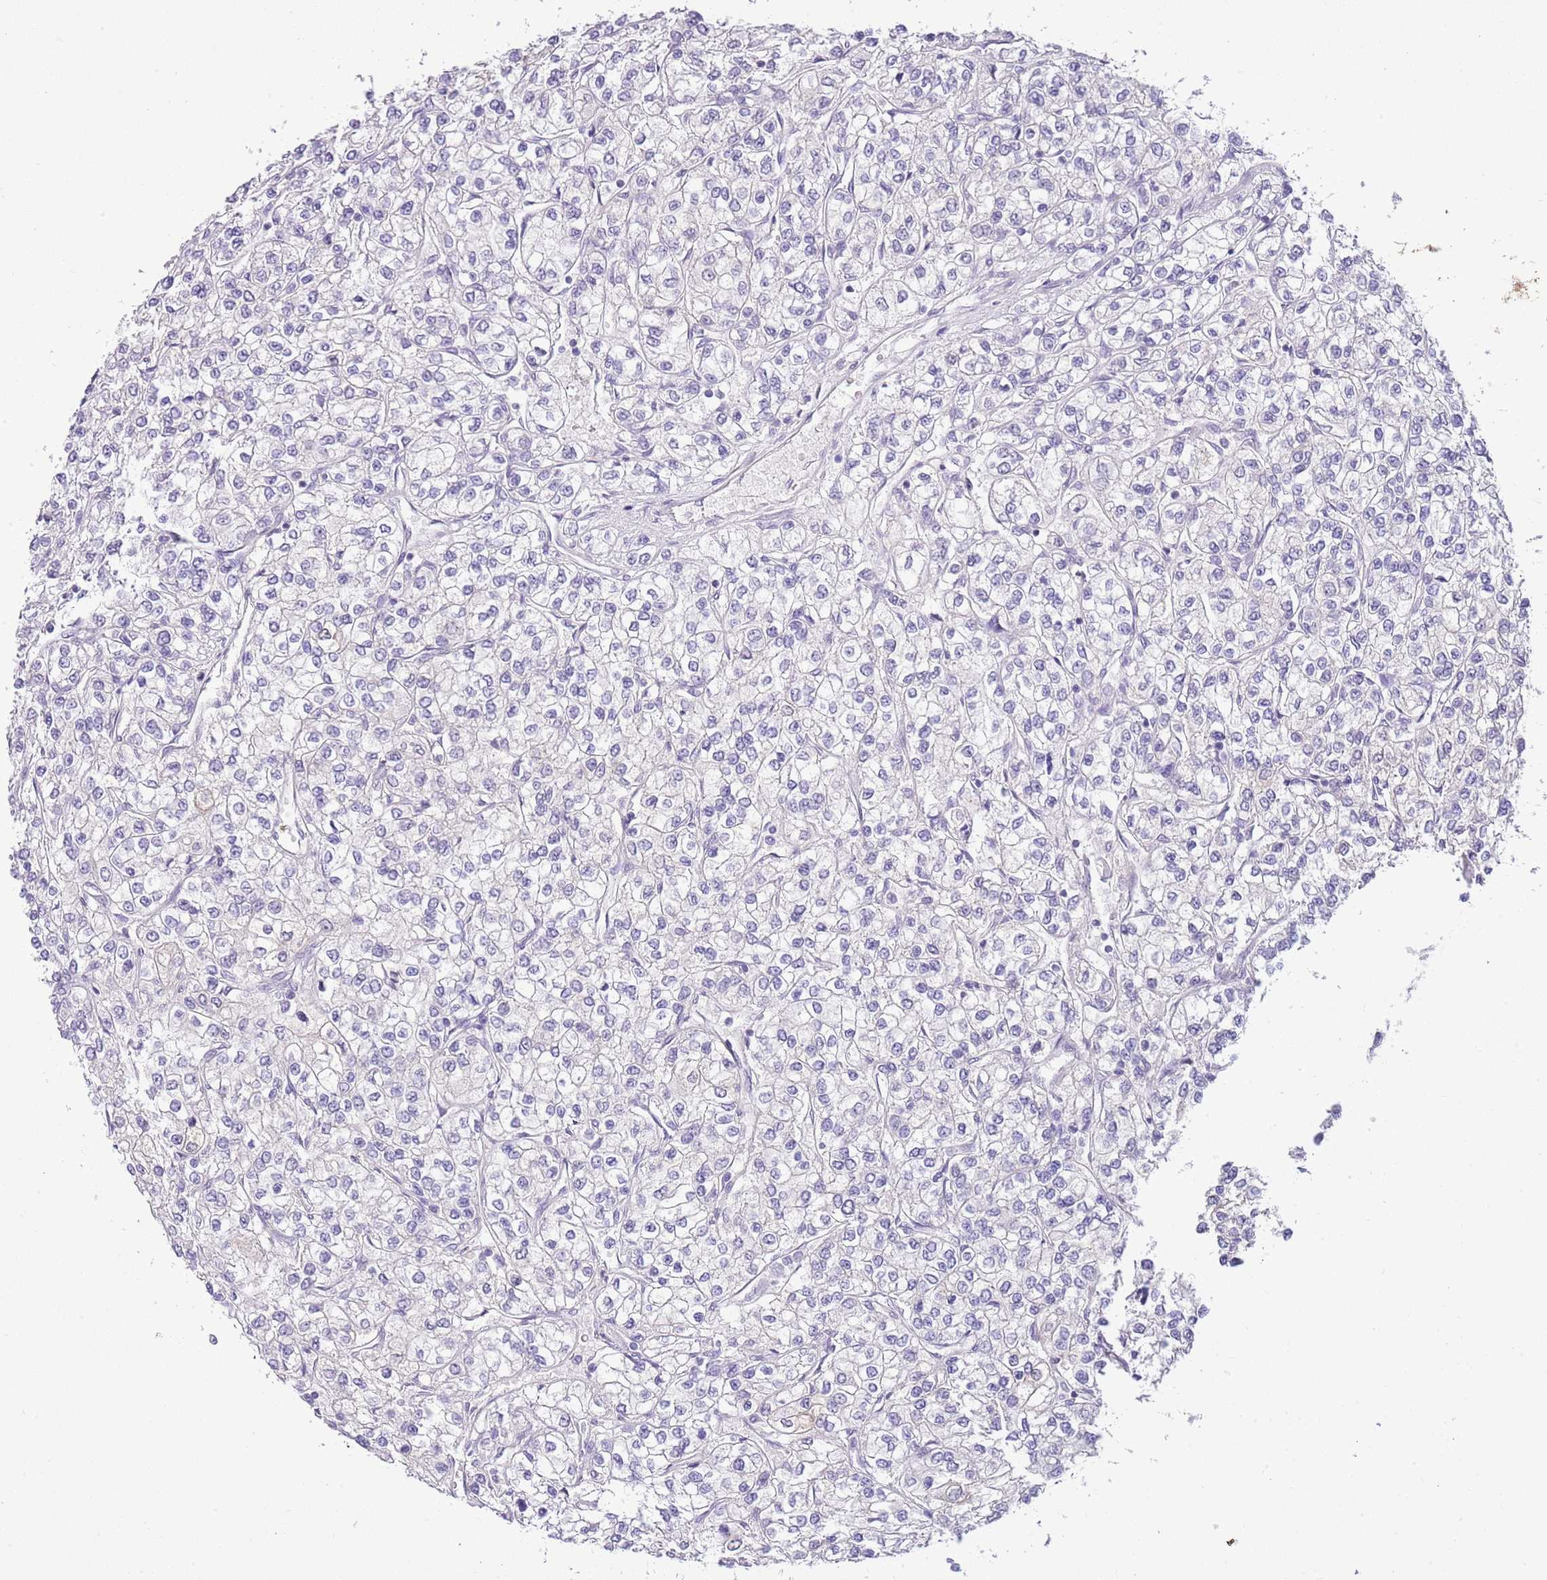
{"staining": {"intensity": "negative", "quantity": "none", "location": "none"}, "tissue": "renal cancer", "cell_type": "Tumor cells", "image_type": "cancer", "snomed": [{"axis": "morphology", "description": "Adenocarcinoma, NOS"}, {"axis": "topography", "description": "Kidney"}], "caption": "A histopathology image of adenocarcinoma (renal) stained for a protein shows no brown staining in tumor cells.", "gene": "MIDN", "patient": {"sex": "male", "age": 80}}